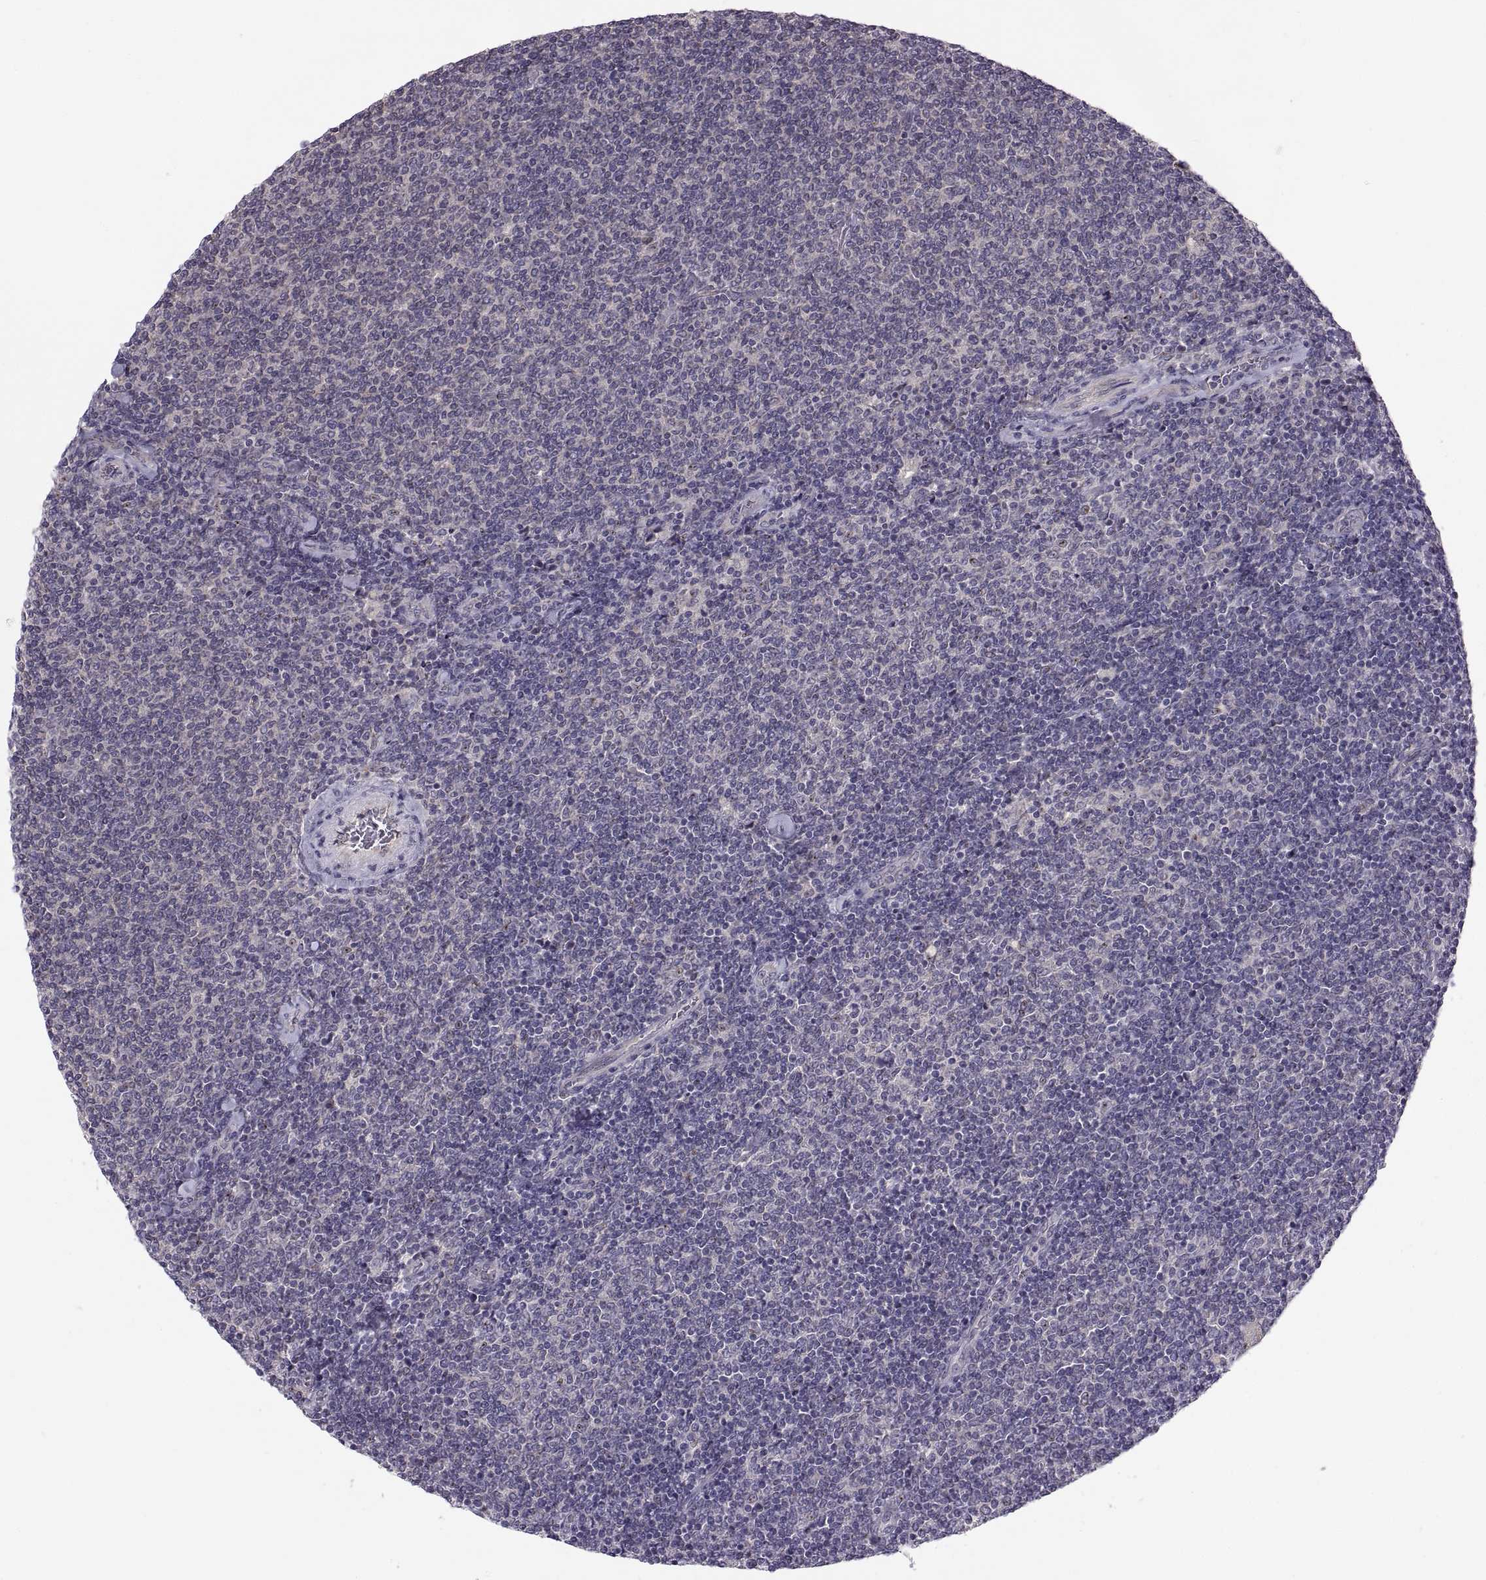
{"staining": {"intensity": "negative", "quantity": "none", "location": "none"}, "tissue": "lymphoma", "cell_type": "Tumor cells", "image_type": "cancer", "snomed": [{"axis": "morphology", "description": "Malignant lymphoma, non-Hodgkin's type, Low grade"}, {"axis": "topography", "description": "Lymph node"}], "caption": "This is an IHC histopathology image of low-grade malignant lymphoma, non-Hodgkin's type. There is no staining in tumor cells.", "gene": "ACSBG2", "patient": {"sex": "male", "age": 52}}